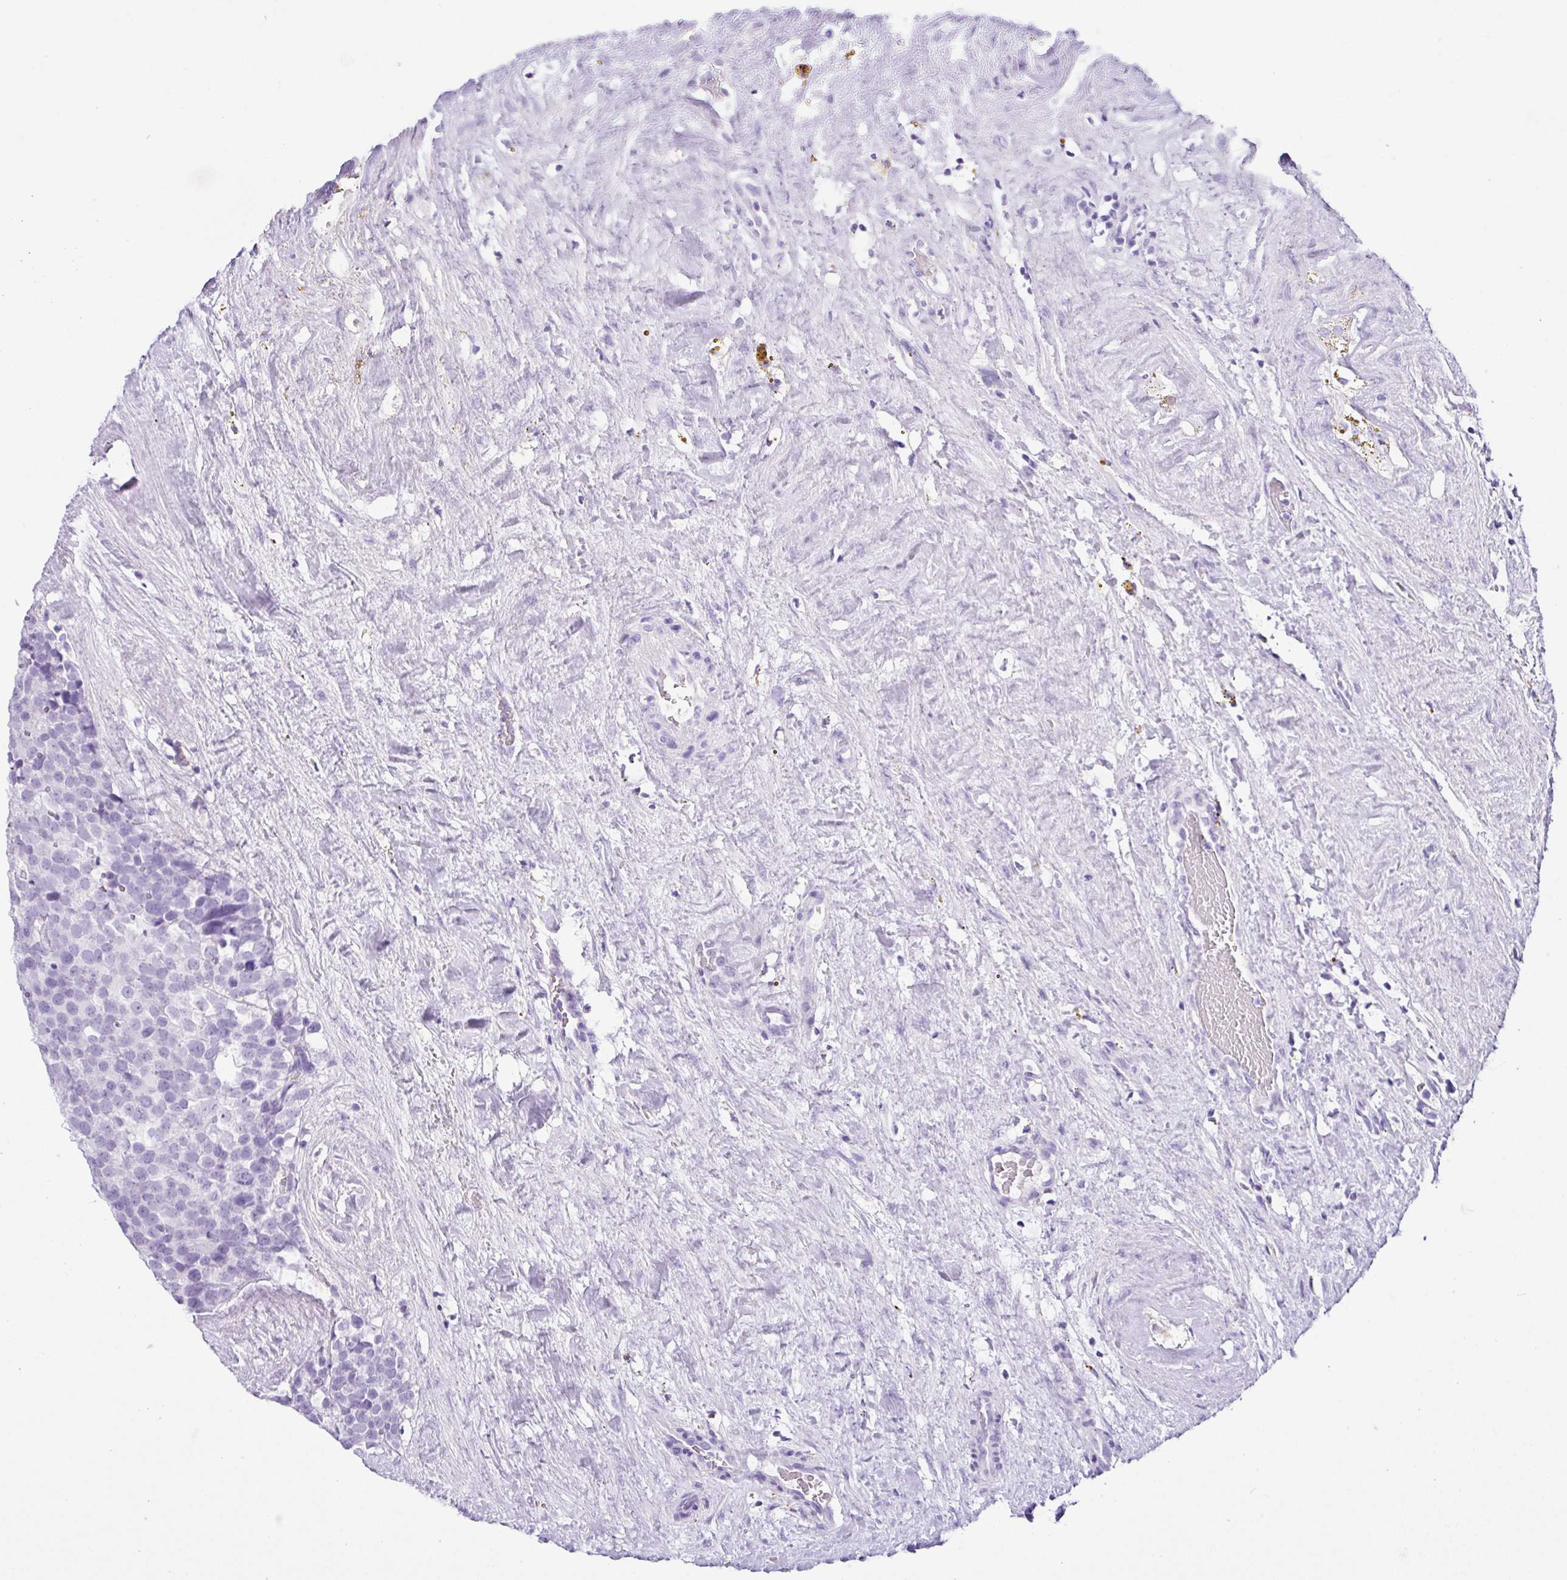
{"staining": {"intensity": "negative", "quantity": "none", "location": "none"}, "tissue": "testis cancer", "cell_type": "Tumor cells", "image_type": "cancer", "snomed": [{"axis": "morphology", "description": "Seminoma, NOS"}, {"axis": "topography", "description": "Testis"}], "caption": "Tumor cells are negative for protein expression in human testis cancer. (DAB IHC with hematoxylin counter stain).", "gene": "ZG16", "patient": {"sex": "male", "age": 71}}